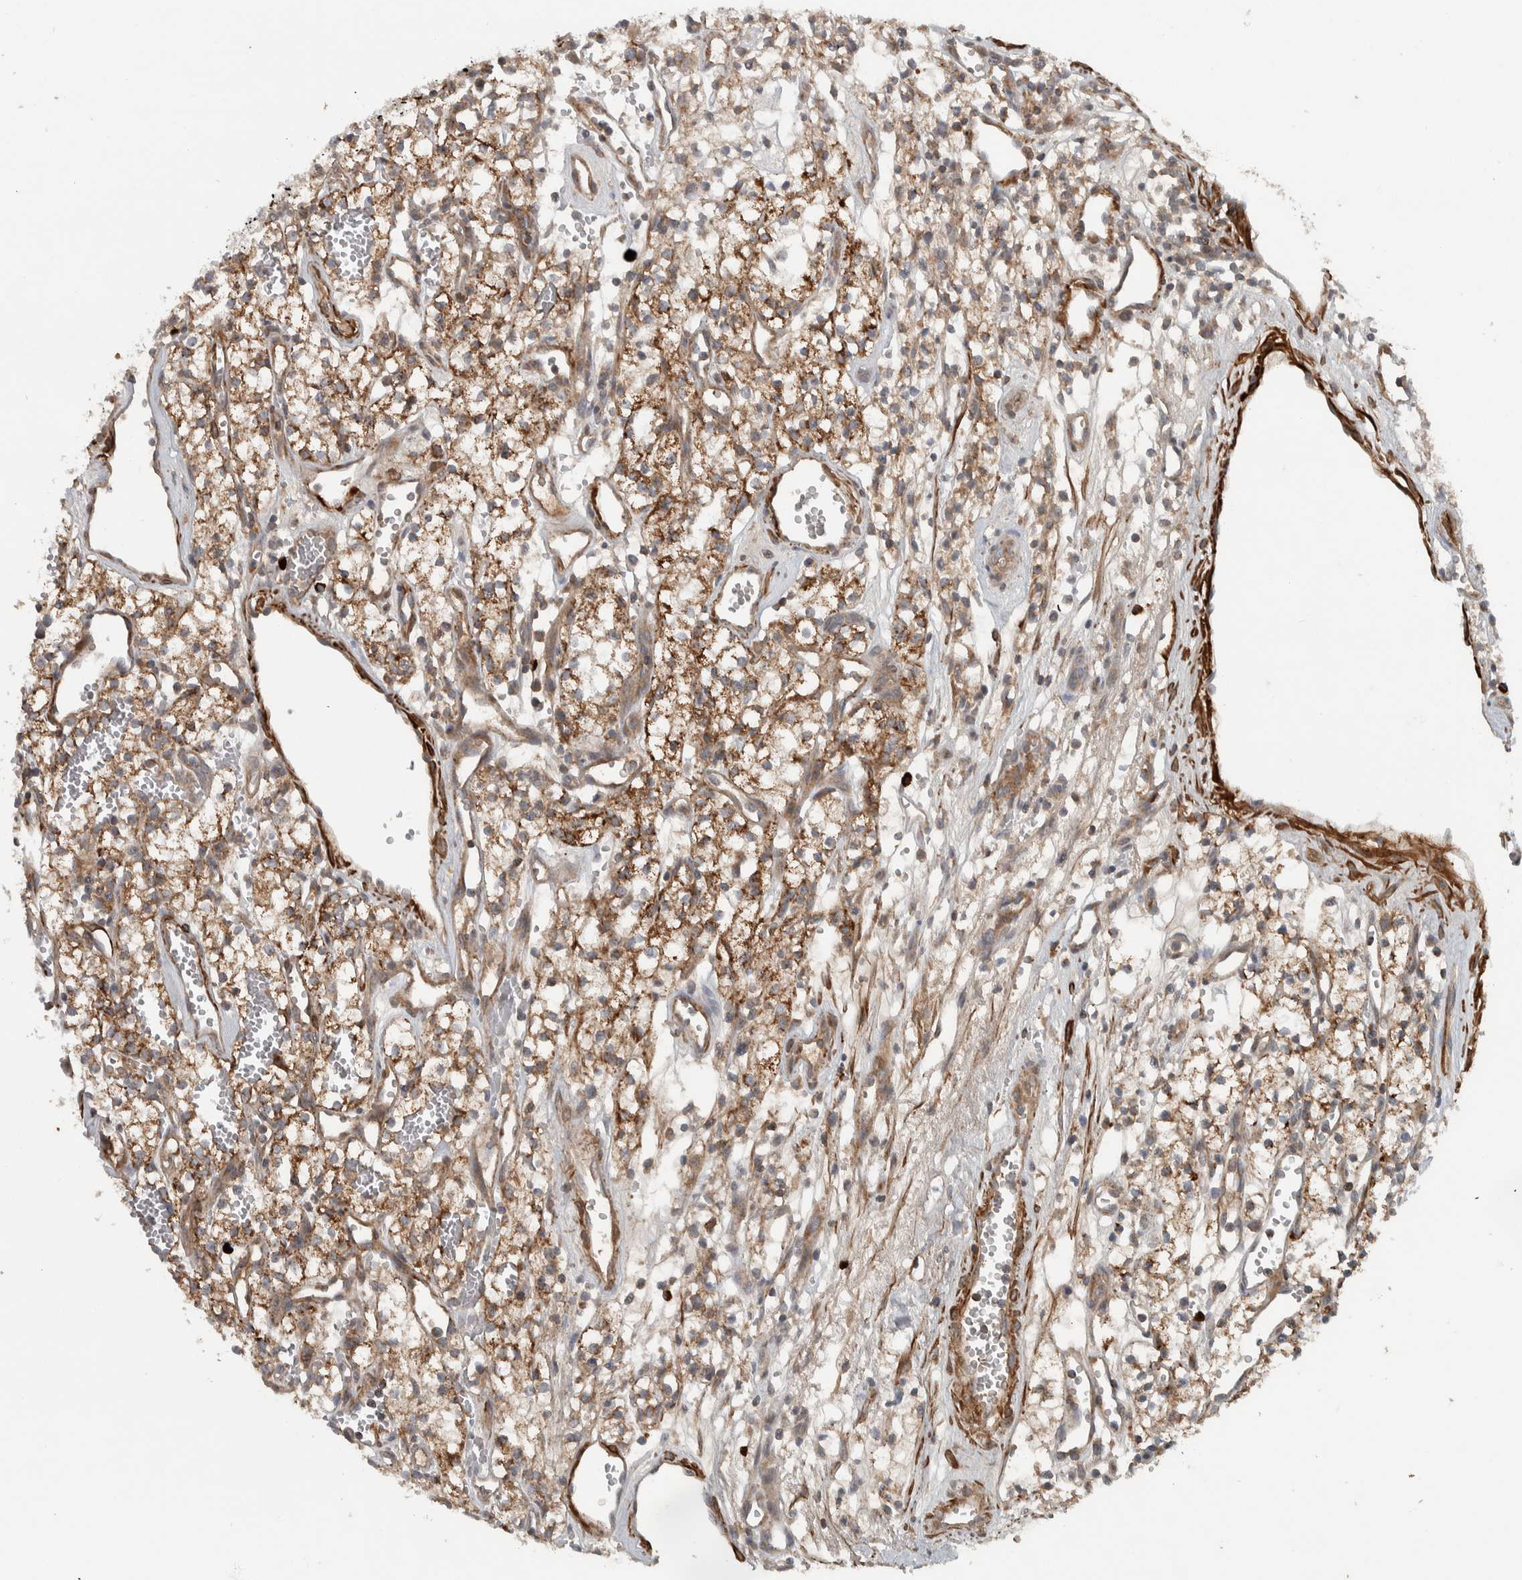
{"staining": {"intensity": "moderate", "quantity": ">75%", "location": "cytoplasmic/membranous"}, "tissue": "renal cancer", "cell_type": "Tumor cells", "image_type": "cancer", "snomed": [{"axis": "morphology", "description": "Adenocarcinoma, NOS"}, {"axis": "topography", "description": "Kidney"}], "caption": "Immunohistochemistry photomicrograph of human adenocarcinoma (renal) stained for a protein (brown), which displays medium levels of moderate cytoplasmic/membranous positivity in approximately >75% of tumor cells.", "gene": "LBHD1", "patient": {"sex": "male", "age": 59}}